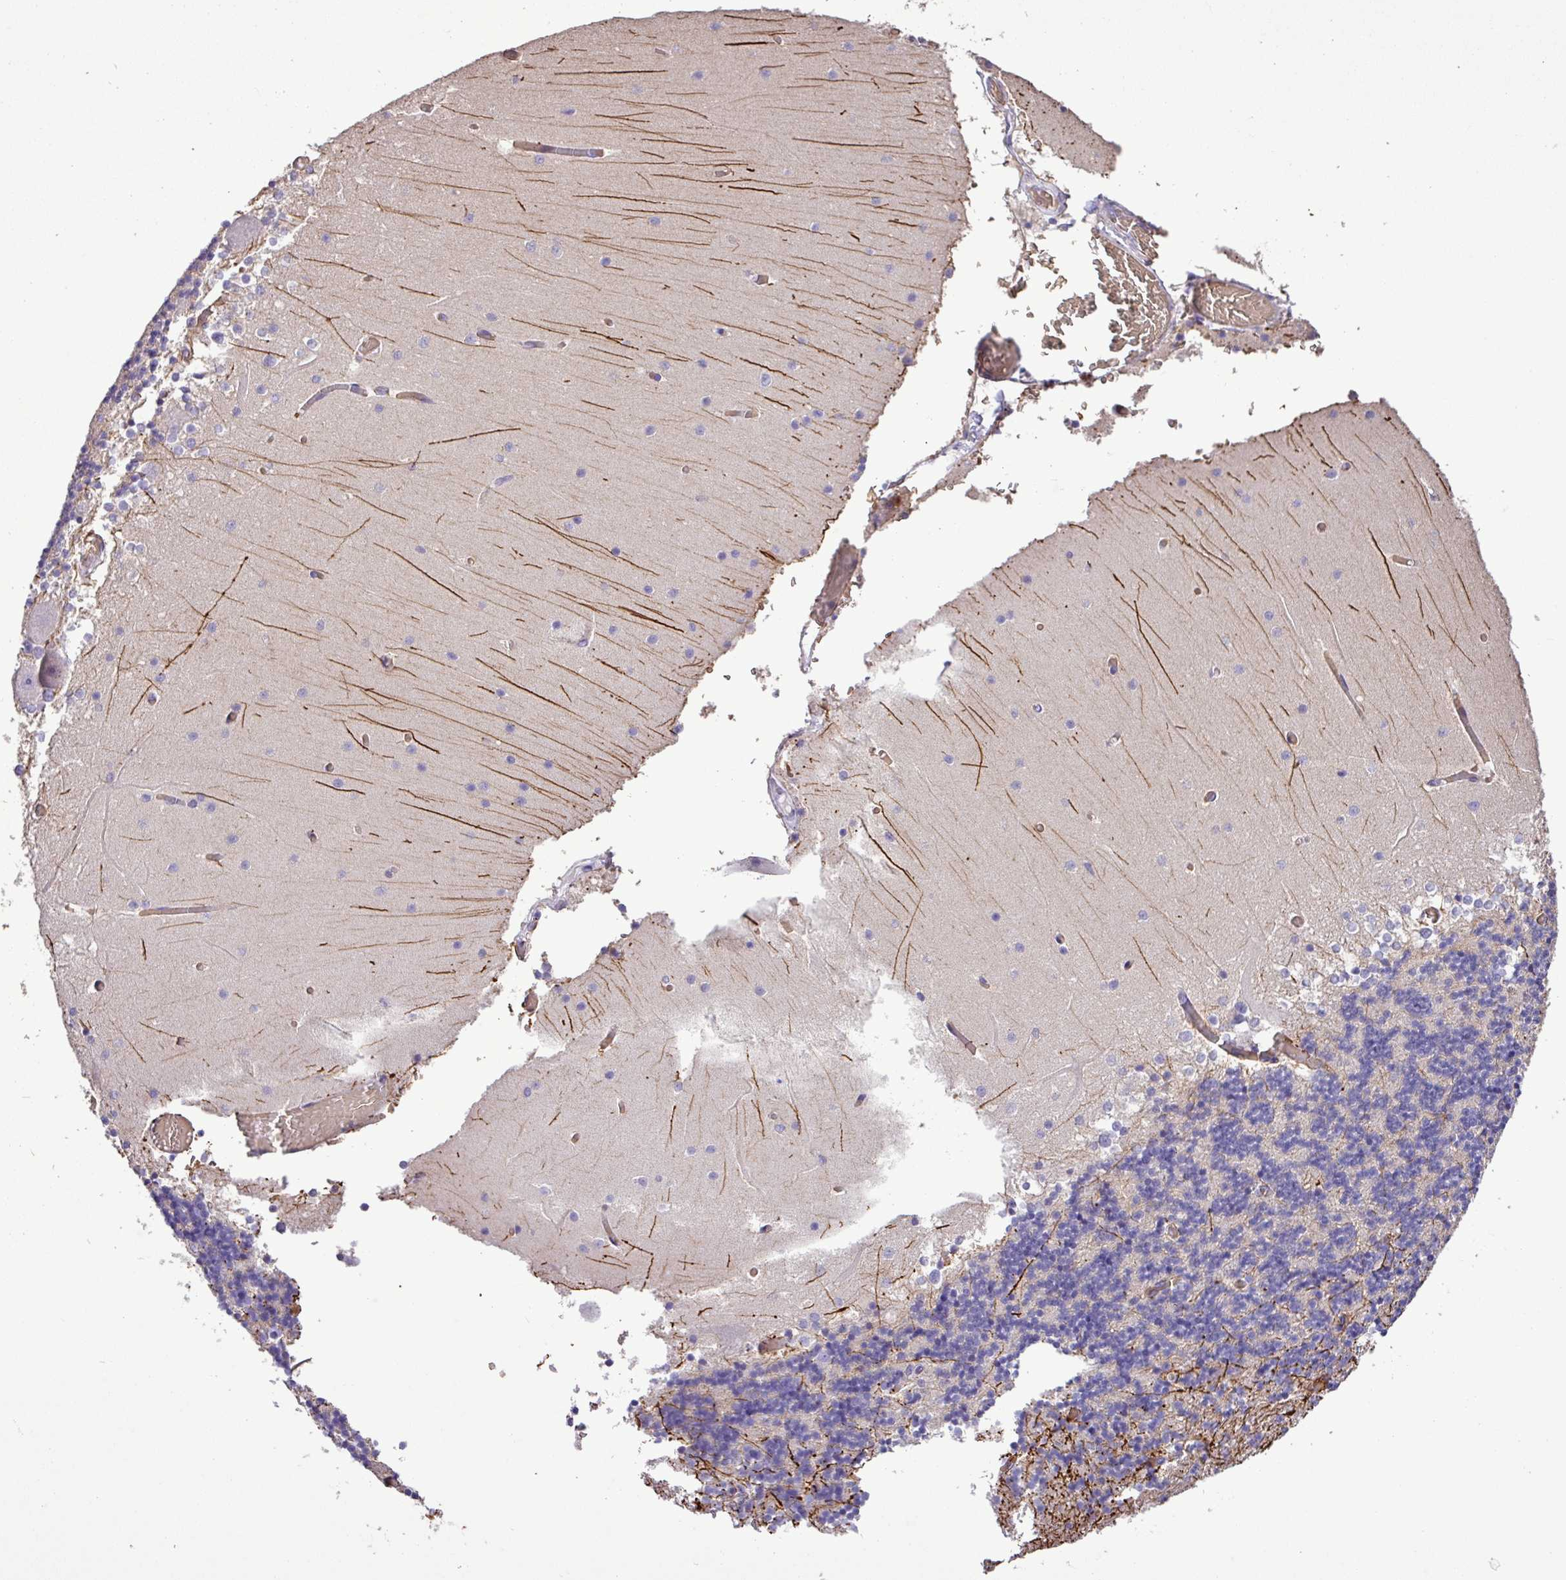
{"staining": {"intensity": "negative", "quantity": "none", "location": "none"}, "tissue": "cerebellum", "cell_type": "Cells in granular layer", "image_type": "normal", "snomed": [{"axis": "morphology", "description": "Normal tissue, NOS"}, {"axis": "topography", "description": "Cerebellum"}], "caption": "IHC of normal cerebellum displays no positivity in cells in granular layer.", "gene": "MGAT4B", "patient": {"sex": "female", "age": 28}}